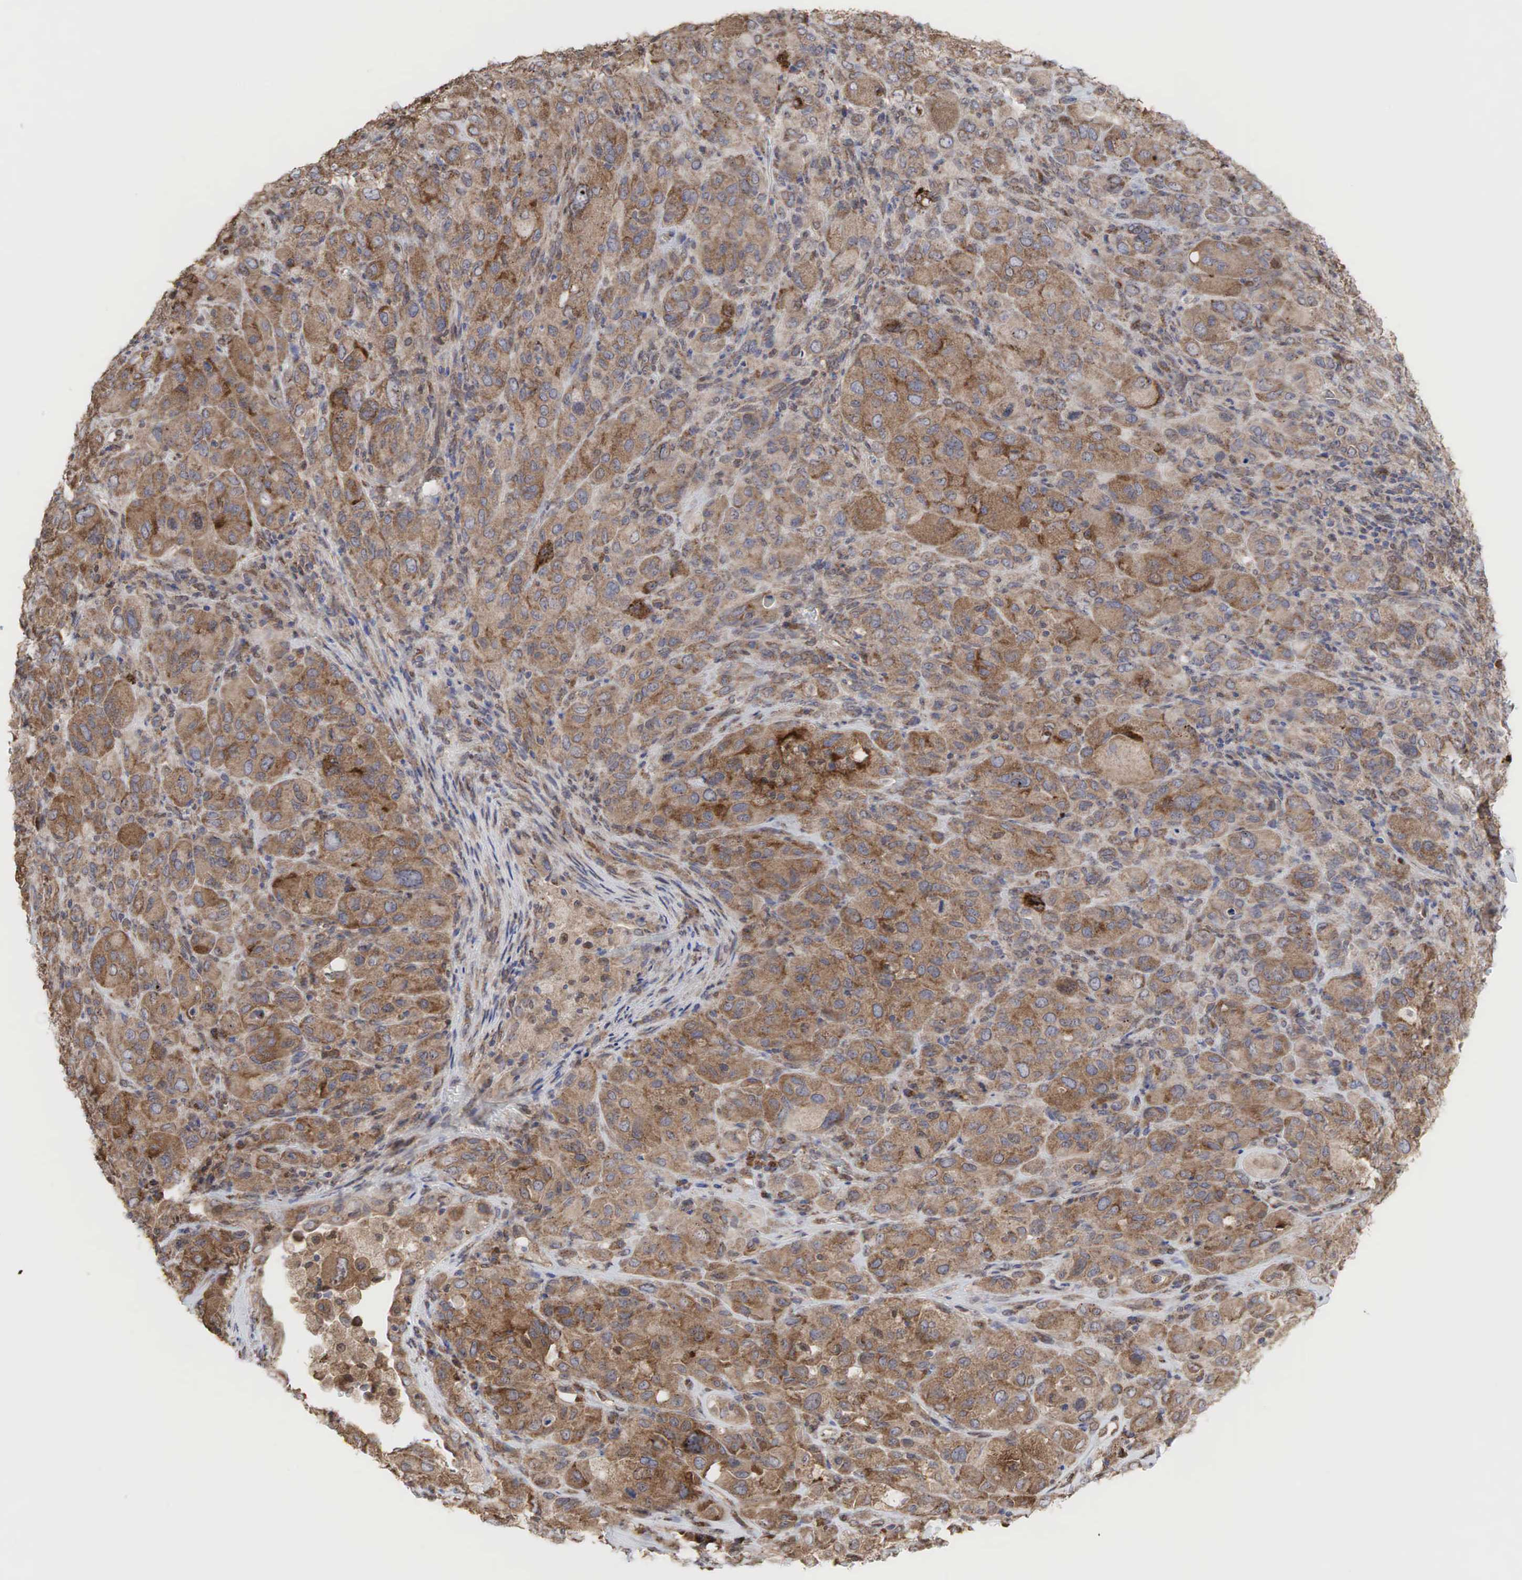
{"staining": {"intensity": "weak", "quantity": ">75%", "location": "cytoplasmic/membranous"}, "tissue": "melanoma", "cell_type": "Tumor cells", "image_type": "cancer", "snomed": [{"axis": "morphology", "description": "Malignant melanoma, Metastatic site"}, {"axis": "topography", "description": "Skin"}], "caption": "Protein positivity by IHC exhibits weak cytoplasmic/membranous expression in about >75% of tumor cells in malignant melanoma (metastatic site). The staining was performed using DAB (3,3'-diaminobenzidine), with brown indicating positive protein expression. Nuclei are stained blue with hematoxylin.", "gene": "PABPC5", "patient": {"sex": "male", "age": 32}}